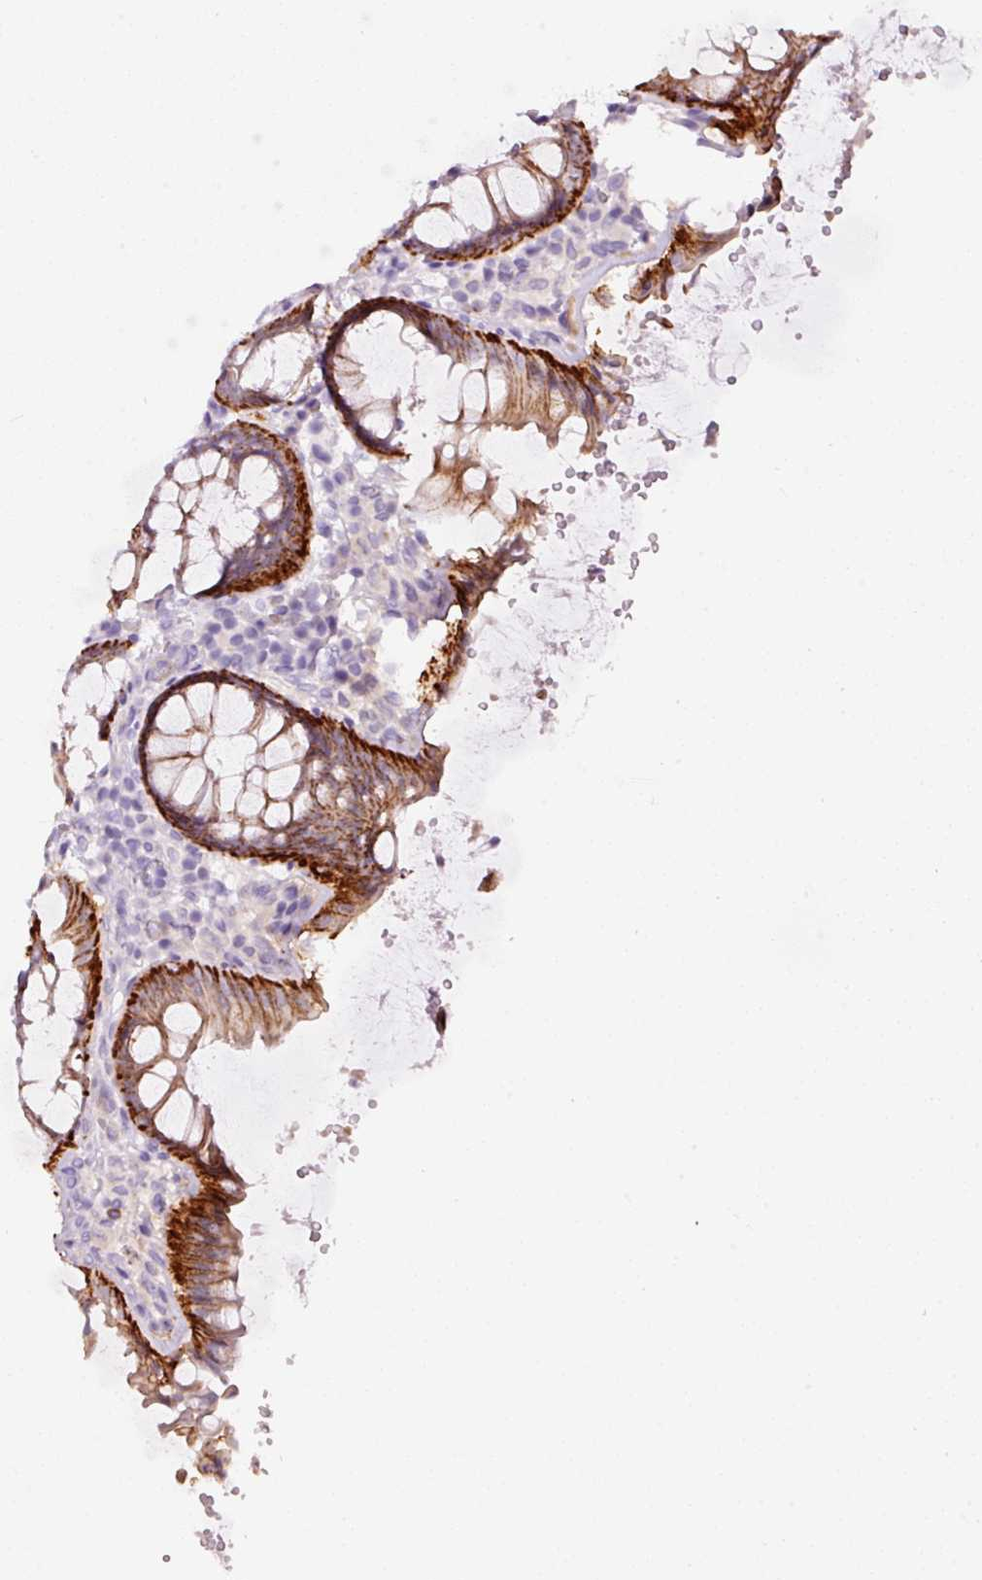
{"staining": {"intensity": "negative", "quantity": "none", "location": "none"}, "tissue": "colon", "cell_type": "Endothelial cells", "image_type": "normal", "snomed": [{"axis": "morphology", "description": "Normal tissue, NOS"}, {"axis": "topography", "description": "Colon"}], "caption": "The micrograph displays no staining of endothelial cells in normal colon. Nuclei are stained in blue.", "gene": "ABCB4", "patient": {"sex": "male", "age": 84}}